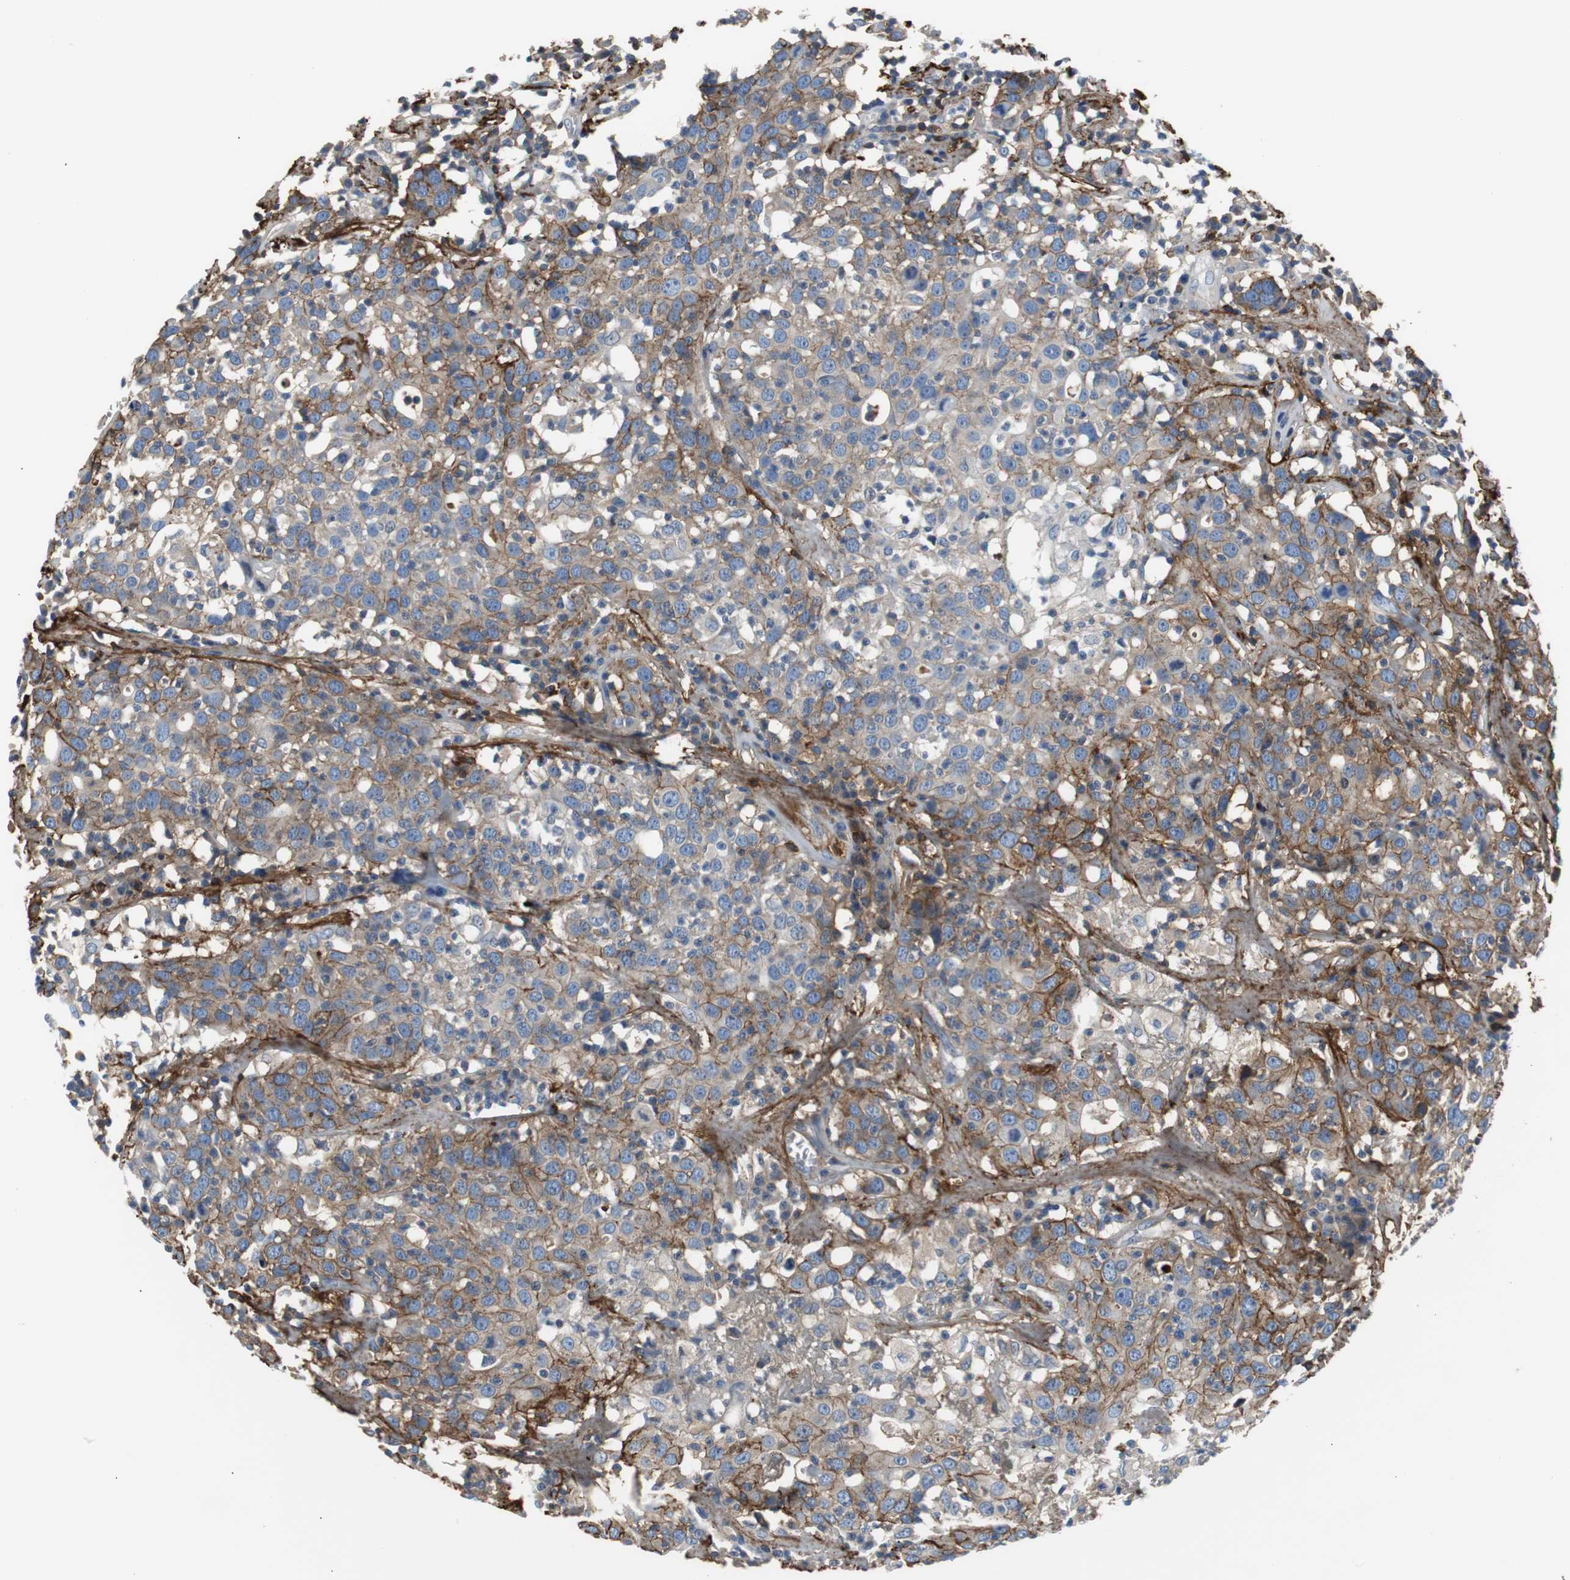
{"staining": {"intensity": "moderate", "quantity": ">75%", "location": "cytoplasmic/membranous"}, "tissue": "head and neck cancer", "cell_type": "Tumor cells", "image_type": "cancer", "snomed": [{"axis": "morphology", "description": "Adenocarcinoma, NOS"}, {"axis": "topography", "description": "Salivary gland"}, {"axis": "topography", "description": "Head-Neck"}], "caption": "Protein analysis of head and neck adenocarcinoma tissue displays moderate cytoplasmic/membranous staining in about >75% of tumor cells.", "gene": "APCS", "patient": {"sex": "female", "age": 65}}